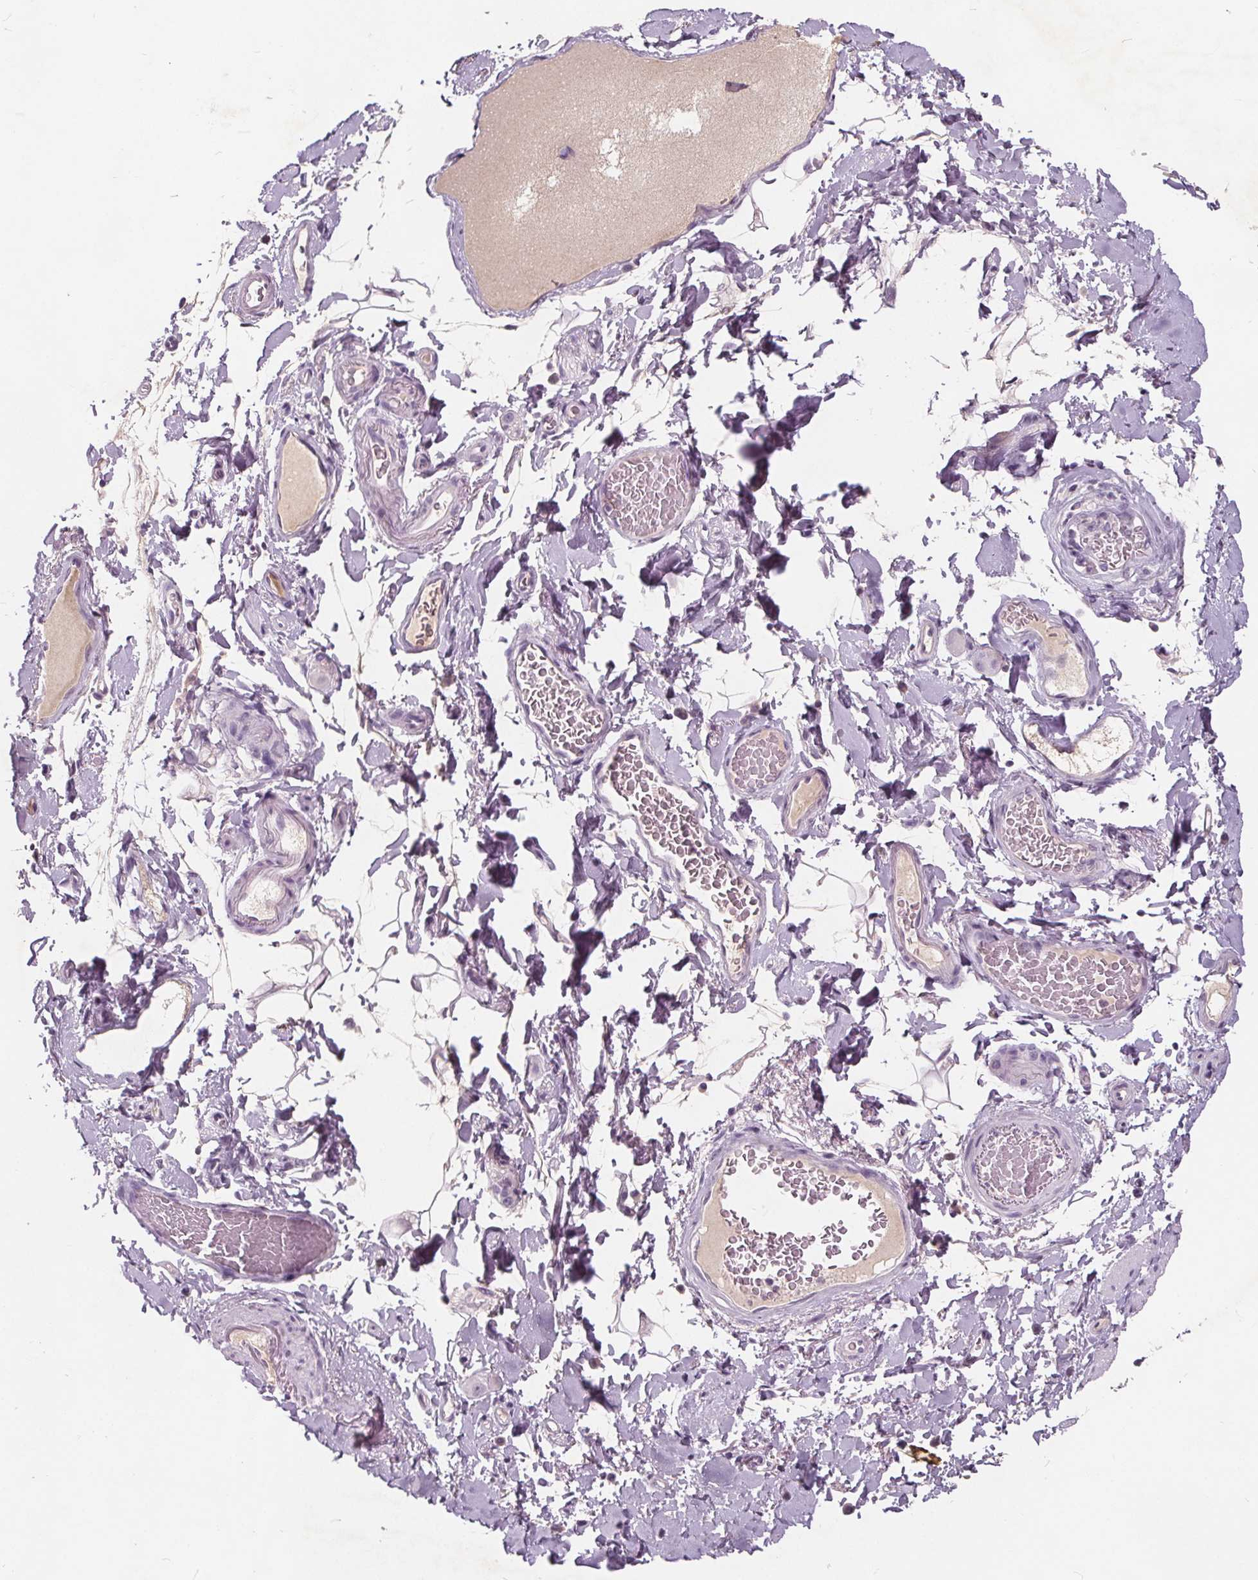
{"staining": {"intensity": "negative", "quantity": "none", "location": "none"}, "tissue": "smooth muscle", "cell_type": "Smooth muscle cells", "image_type": "normal", "snomed": [{"axis": "morphology", "description": "Normal tissue, NOS"}, {"axis": "topography", "description": "Smooth muscle"}, {"axis": "topography", "description": "Colon"}], "caption": "Smooth muscle cells show no significant protein expression in benign smooth muscle. (DAB (3,3'-diaminobenzidine) IHC, high magnification).", "gene": "PLA2G2E", "patient": {"sex": "male", "age": 73}}